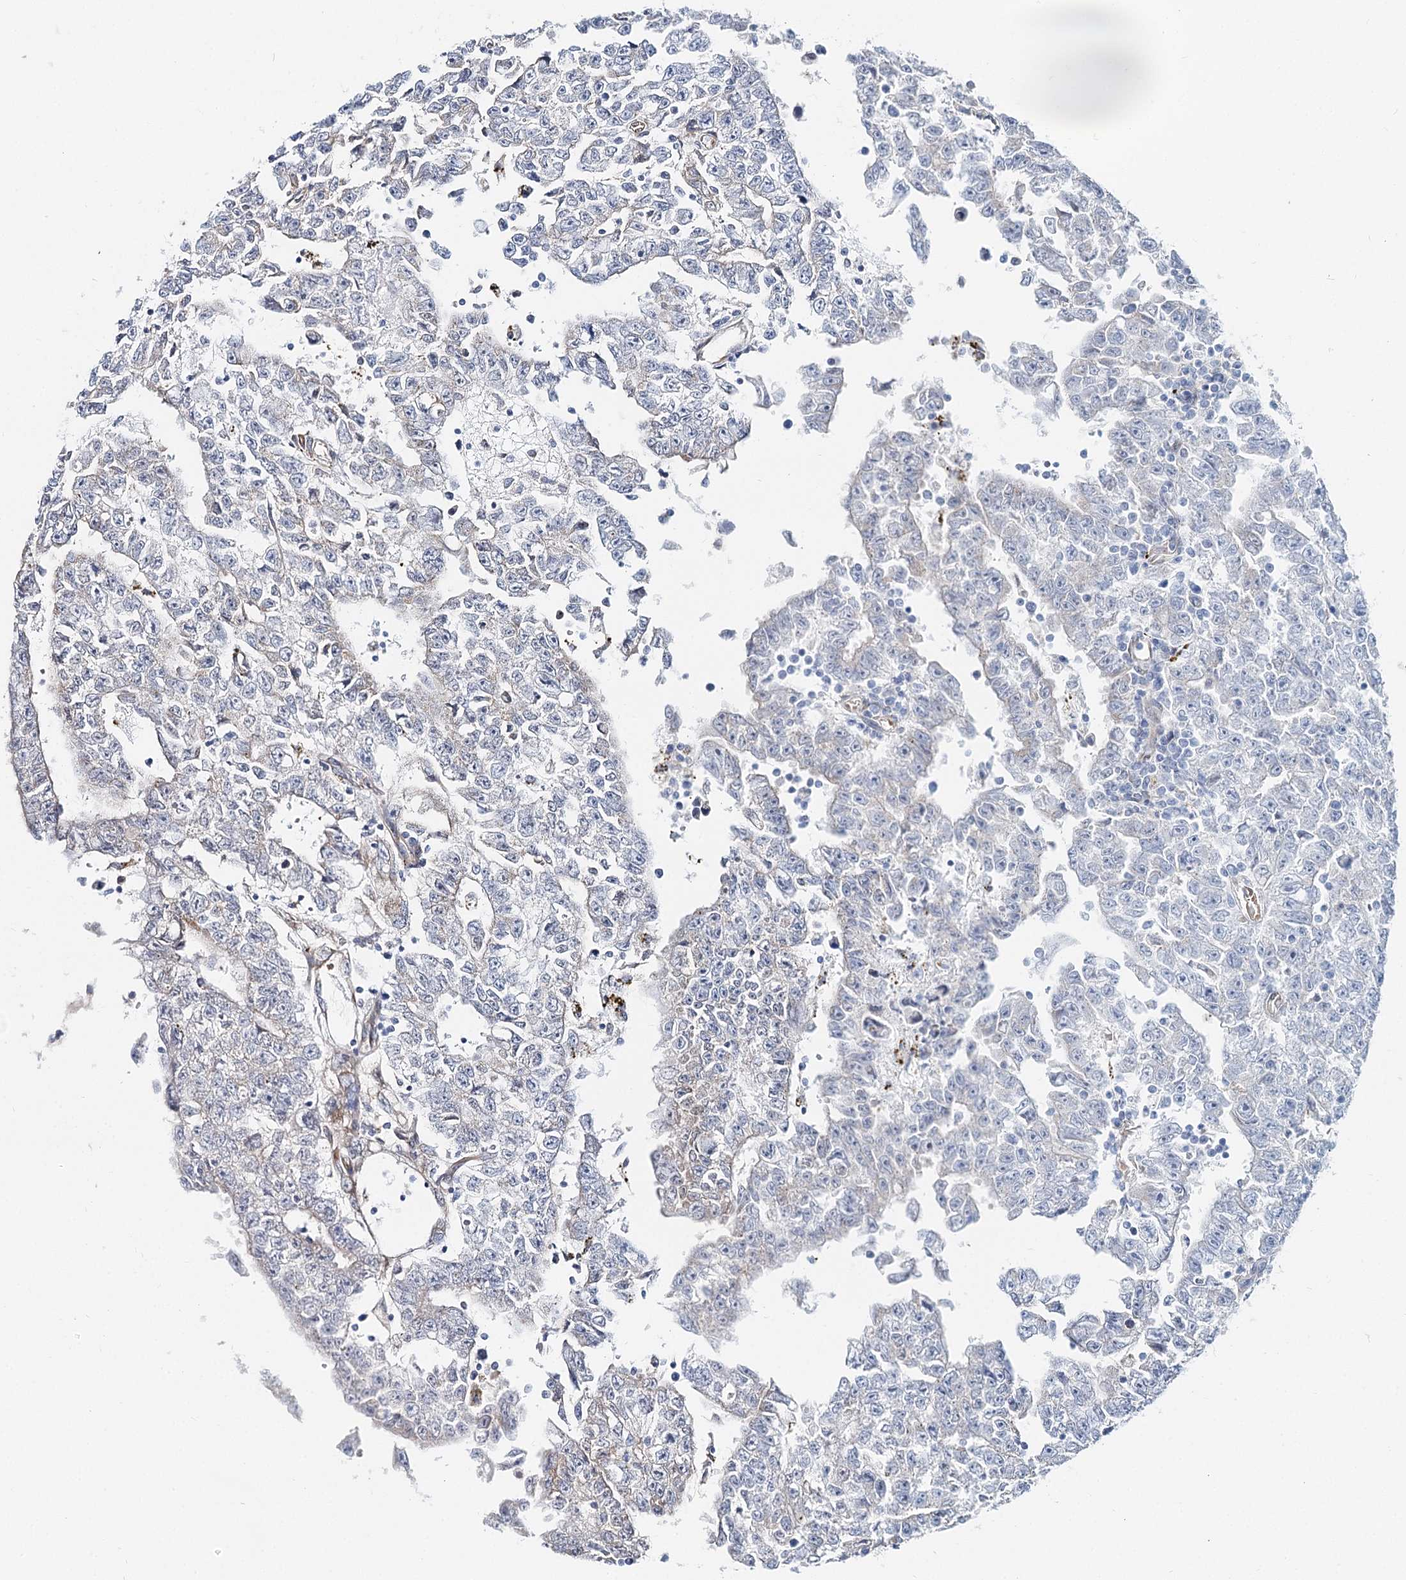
{"staining": {"intensity": "weak", "quantity": "<25%", "location": "cytoplasmic/membranous"}, "tissue": "testis cancer", "cell_type": "Tumor cells", "image_type": "cancer", "snomed": [{"axis": "morphology", "description": "Carcinoma, Embryonal, NOS"}, {"axis": "topography", "description": "Testis"}], "caption": "A high-resolution micrograph shows immunohistochemistry staining of embryonal carcinoma (testis), which exhibits no significant positivity in tumor cells.", "gene": "SPART", "patient": {"sex": "male", "age": 25}}